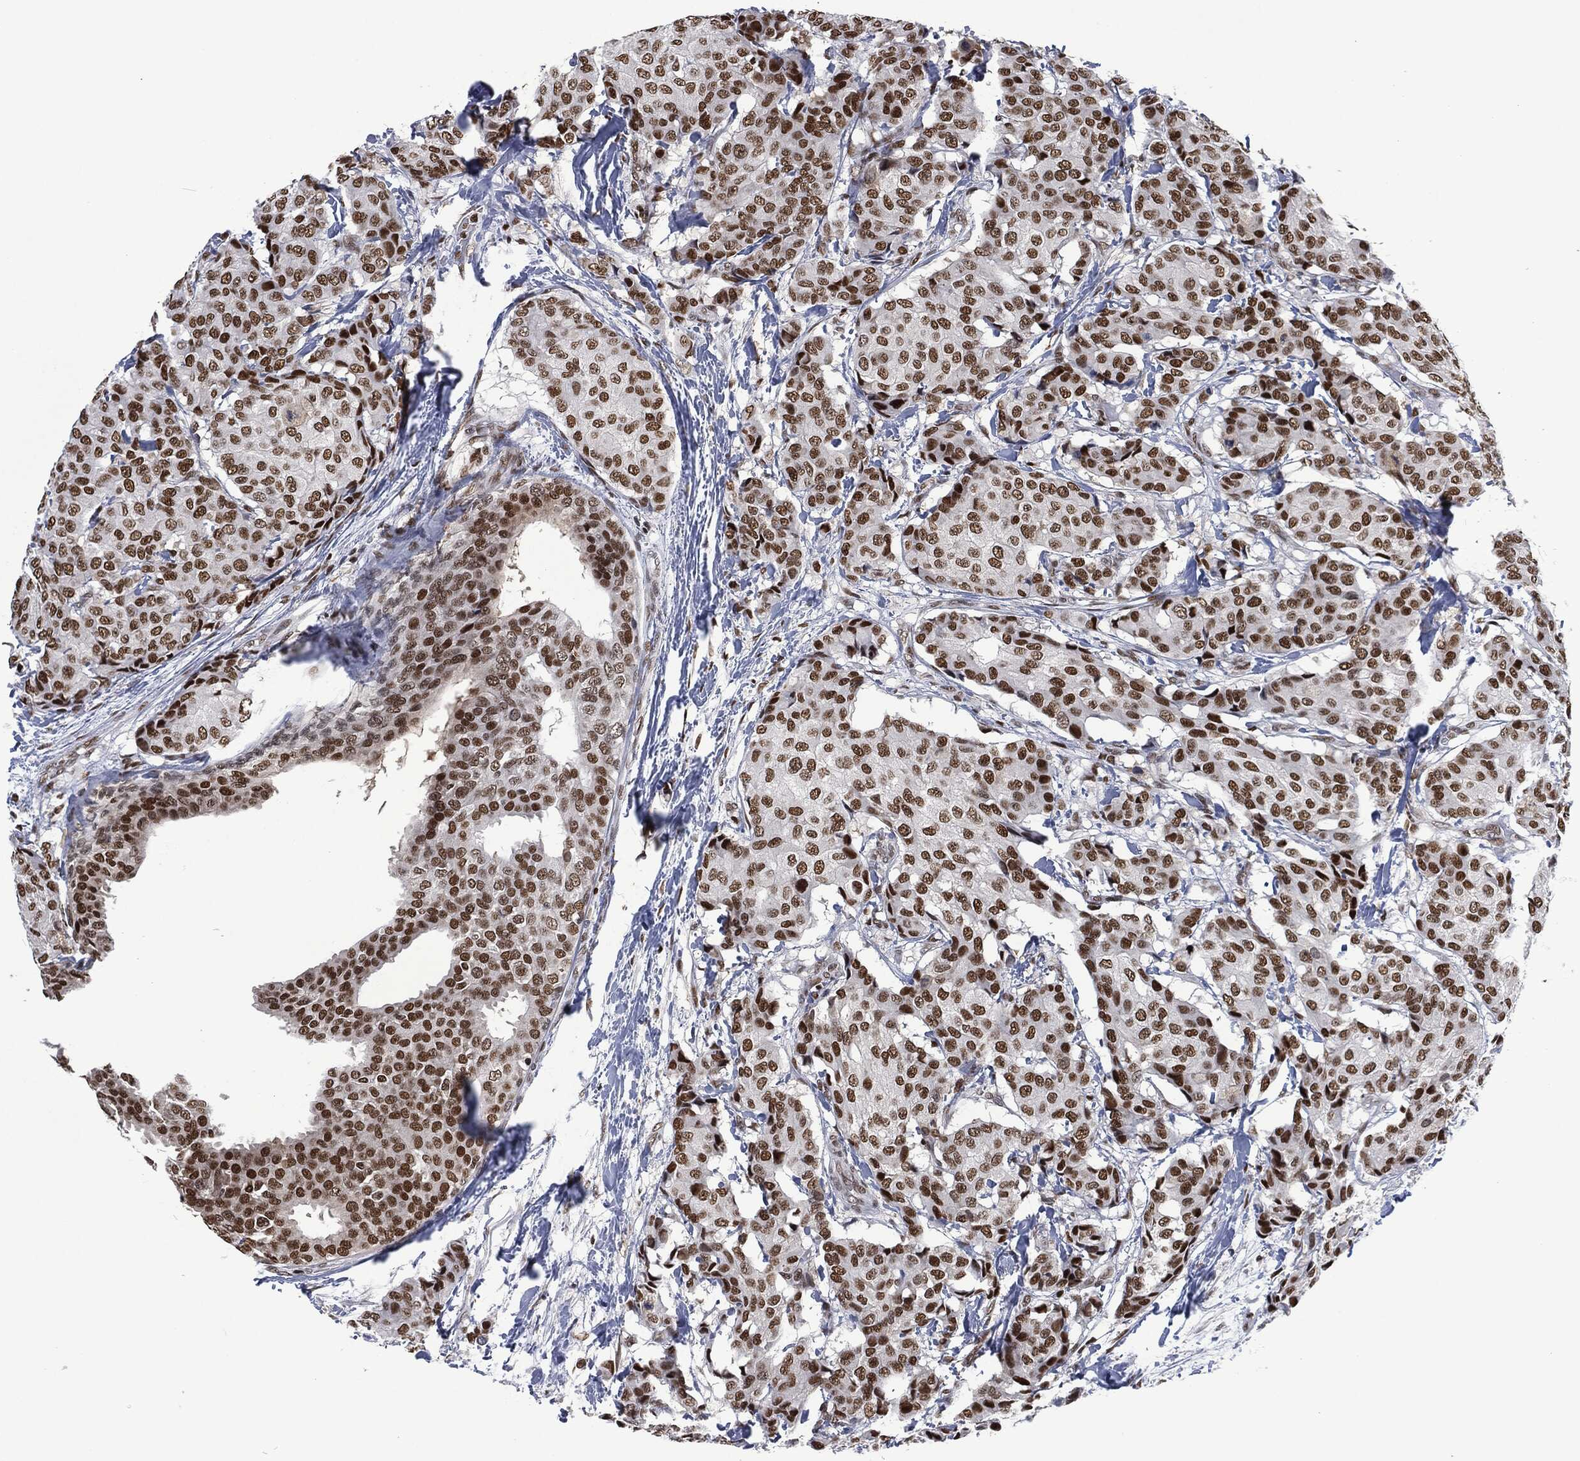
{"staining": {"intensity": "strong", "quantity": "25%-75%", "location": "nuclear"}, "tissue": "breast cancer", "cell_type": "Tumor cells", "image_type": "cancer", "snomed": [{"axis": "morphology", "description": "Duct carcinoma"}, {"axis": "topography", "description": "Breast"}], "caption": "The histopathology image shows staining of breast cancer (invasive ductal carcinoma), revealing strong nuclear protein expression (brown color) within tumor cells.", "gene": "DCPS", "patient": {"sex": "female", "age": 75}}